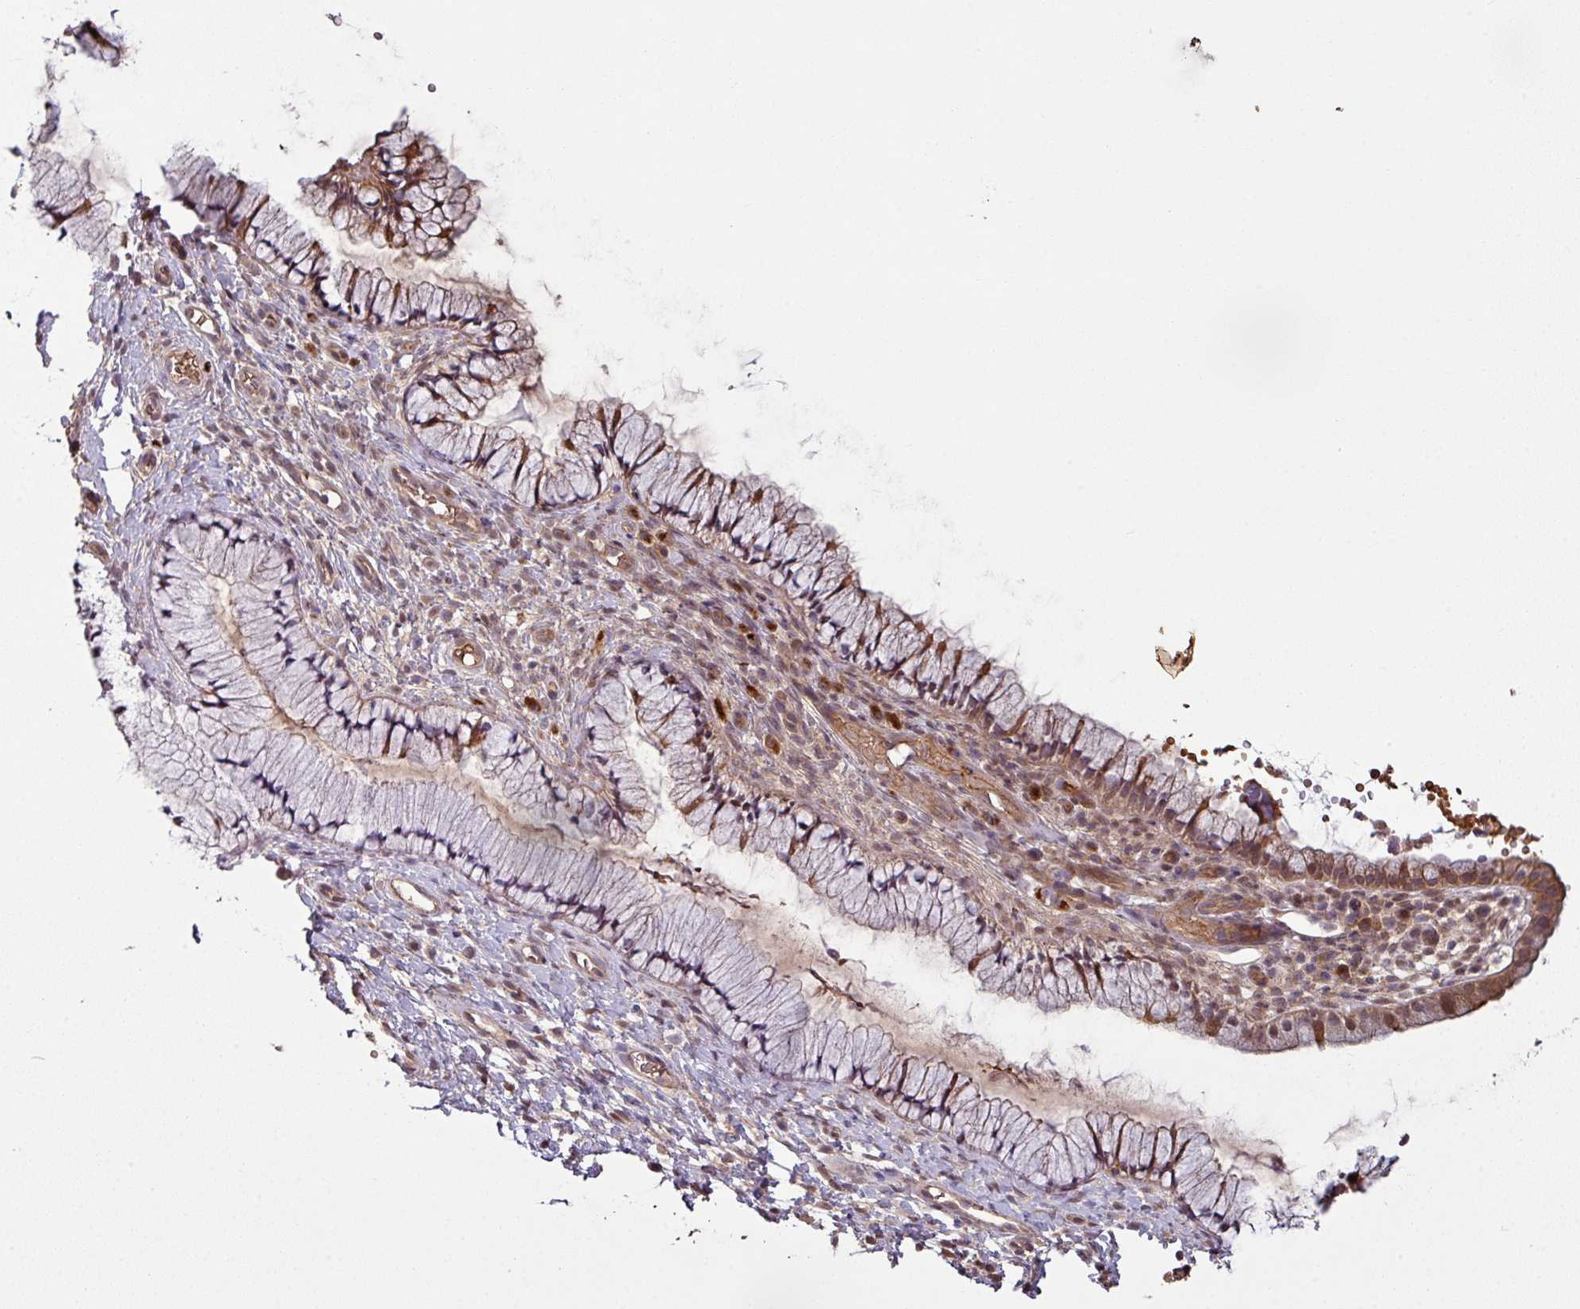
{"staining": {"intensity": "moderate", "quantity": "<25%", "location": "cytoplasmic/membranous"}, "tissue": "cervix", "cell_type": "Glandular cells", "image_type": "normal", "snomed": [{"axis": "morphology", "description": "Normal tissue, NOS"}, {"axis": "topography", "description": "Cervix"}], "caption": "Protein staining by immunohistochemistry shows moderate cytoplasmic/membranous staining in approximately <25% of glandular cells in benign cervix. (brown staining indicates protein expression, while blue staining denotes nuclei).", "gene": "NHSL2", "patient": {"sex": "female", "age": 36}}